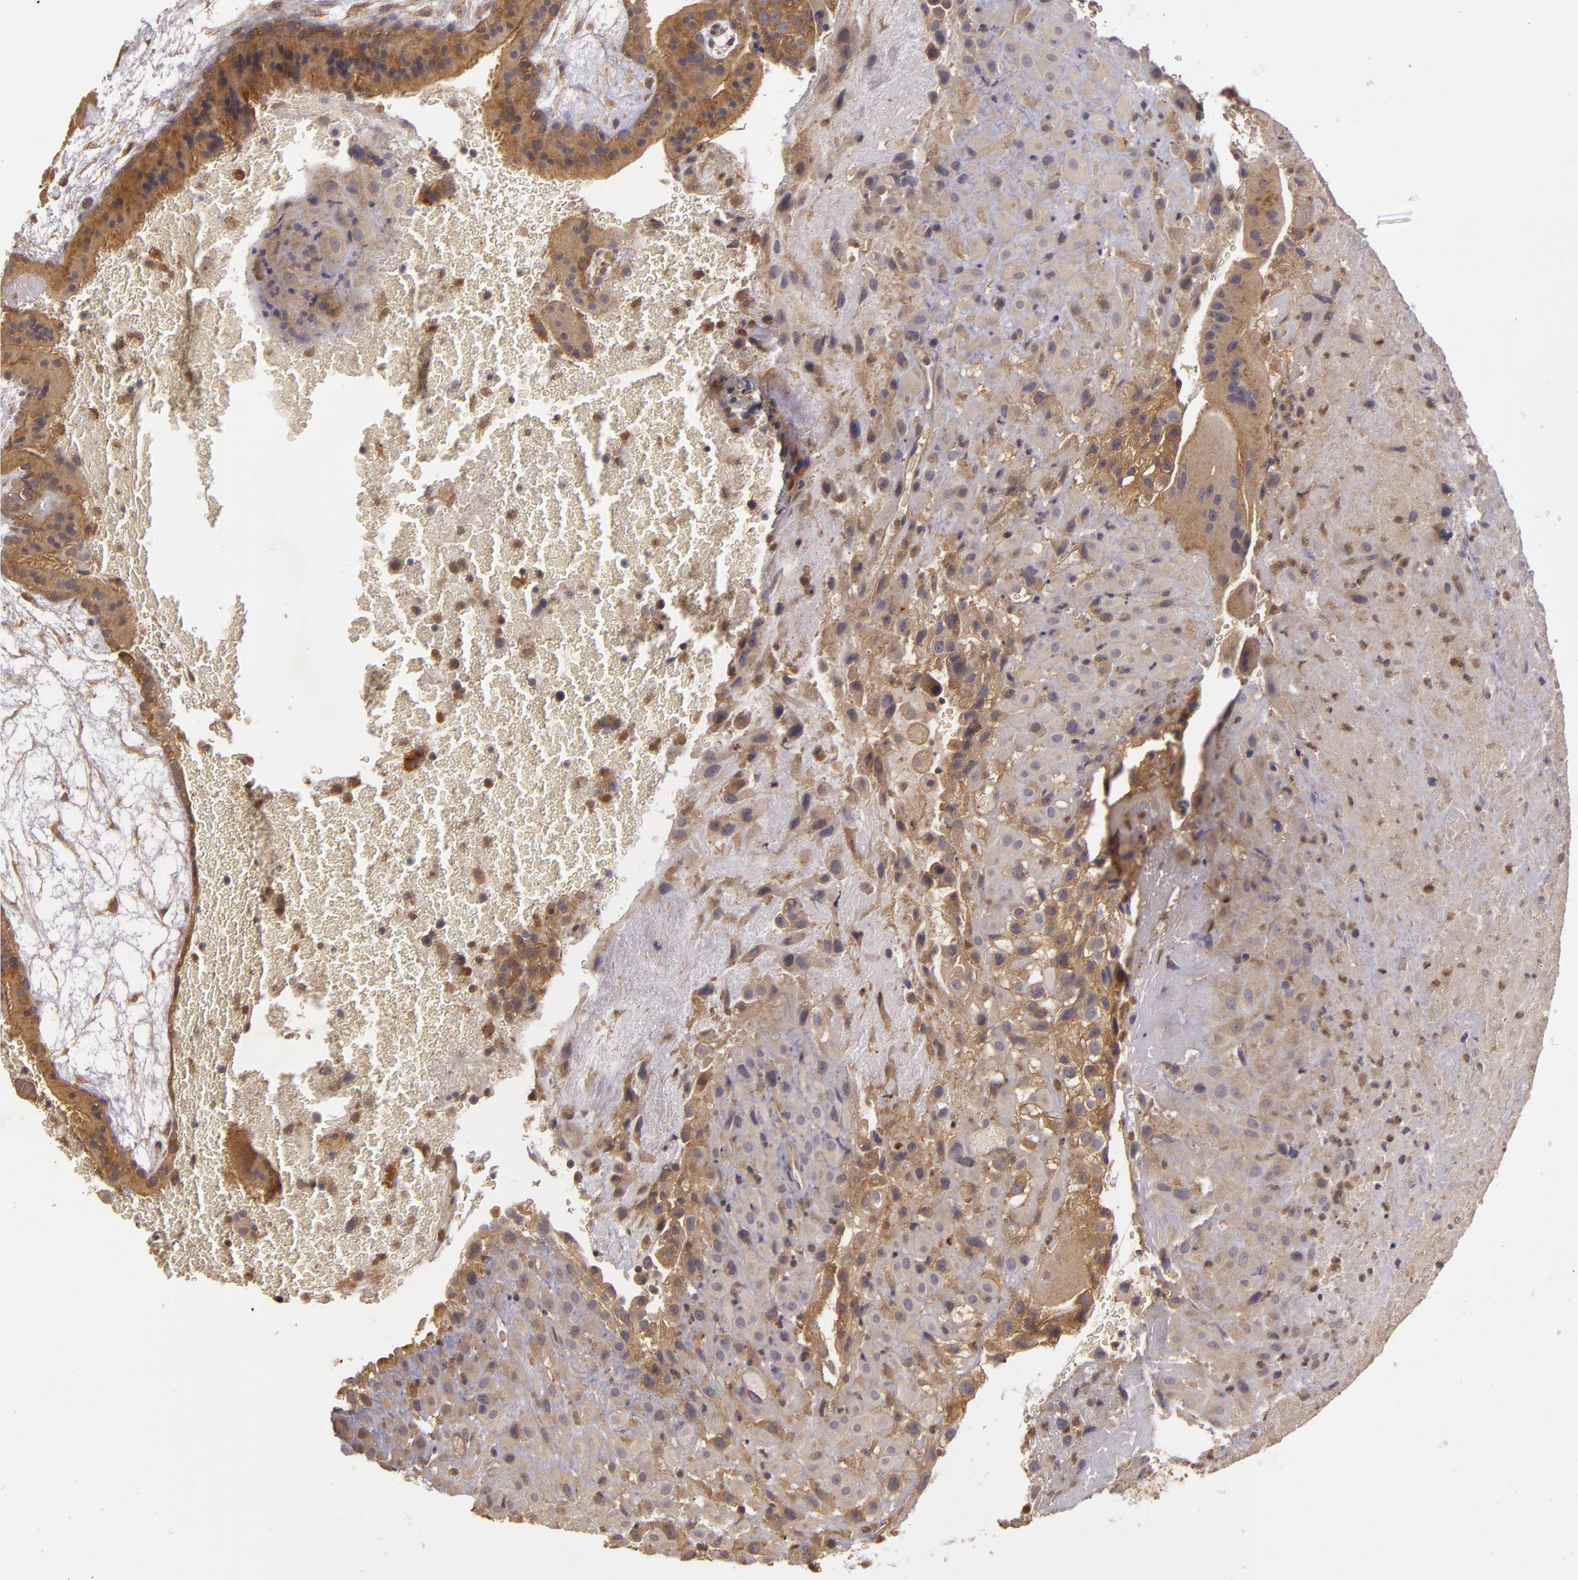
{"staining": {"intensity": "weak", "quantity": ">75%", "location": "cytoplasmic/membranous"}, "tissue": "placenta", "cell_type": "Decidual cells", "image_type": "normal", "snomed": [{"axis": "morphology", "description": "Normal tissue, NOS"}, {"axis": "topography", "description": "Placenta"}], "caption": "Placenta stained for a protein (brown) shows weak cytoplasmic/membranous positive expression in about >75% of decidual cells.", "gene": "HRAS", "patient": {"sex": "female", "age": 19}}